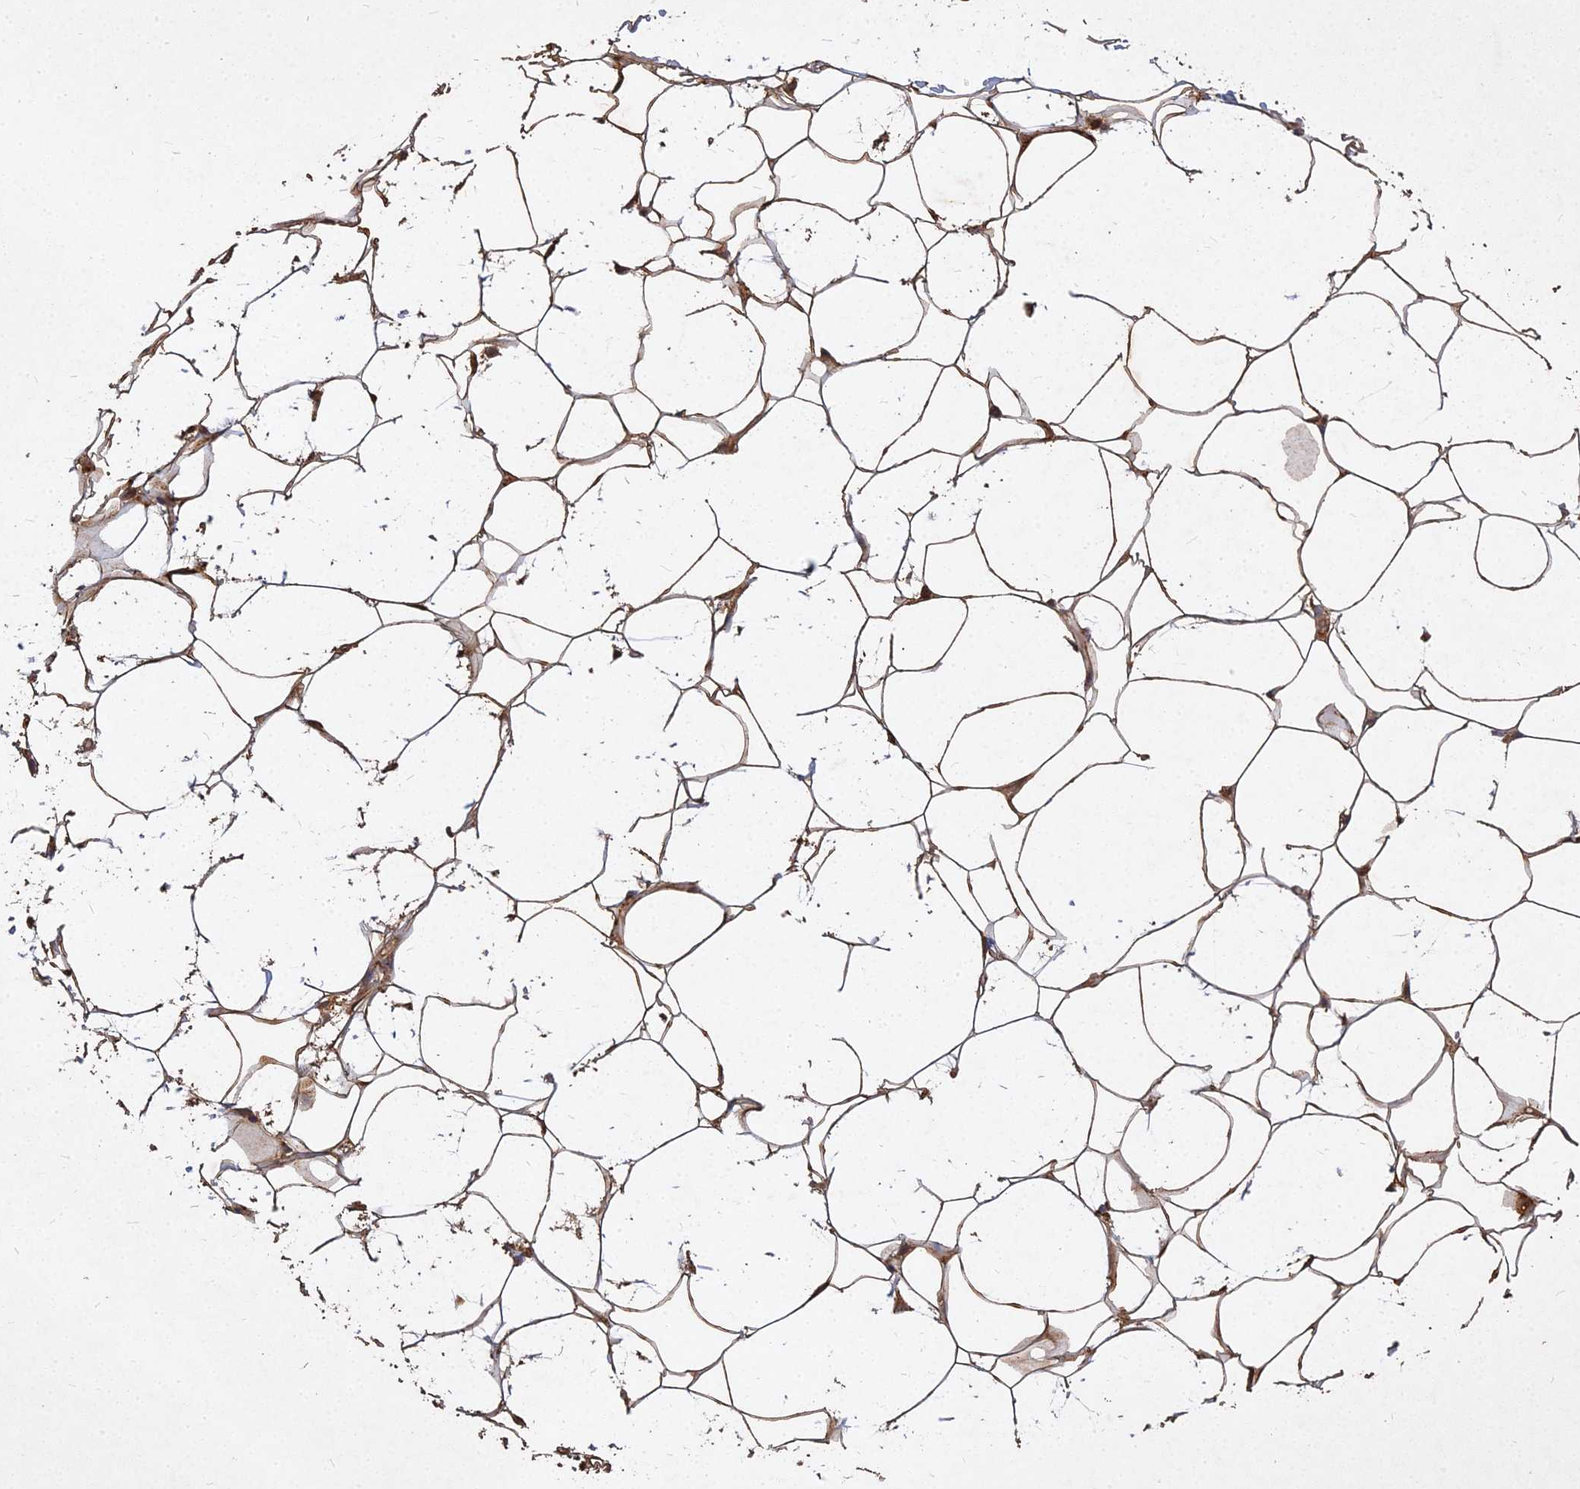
{"staining": {"intensity": "moderate", "quantity": ">75%", "location": "cytoplasmic/membranous"}, "tissue": "adipose tissue", "cell_type": "Adipocytes", "image_type": "normal", "snomed": [{"axis": "morphology", "description": "Normal tissue, NOS"}, {"axis": "topography", "description": "Breast"}], "caption": "This is an image of immunohistochemistry (IHC) staining of benign adipose tissue, which shows moderate staining in the cytoplasmic/membranous of adipocytes.", "gene": "UBE2W", "patient": {"sex": "female", "age": 26}}